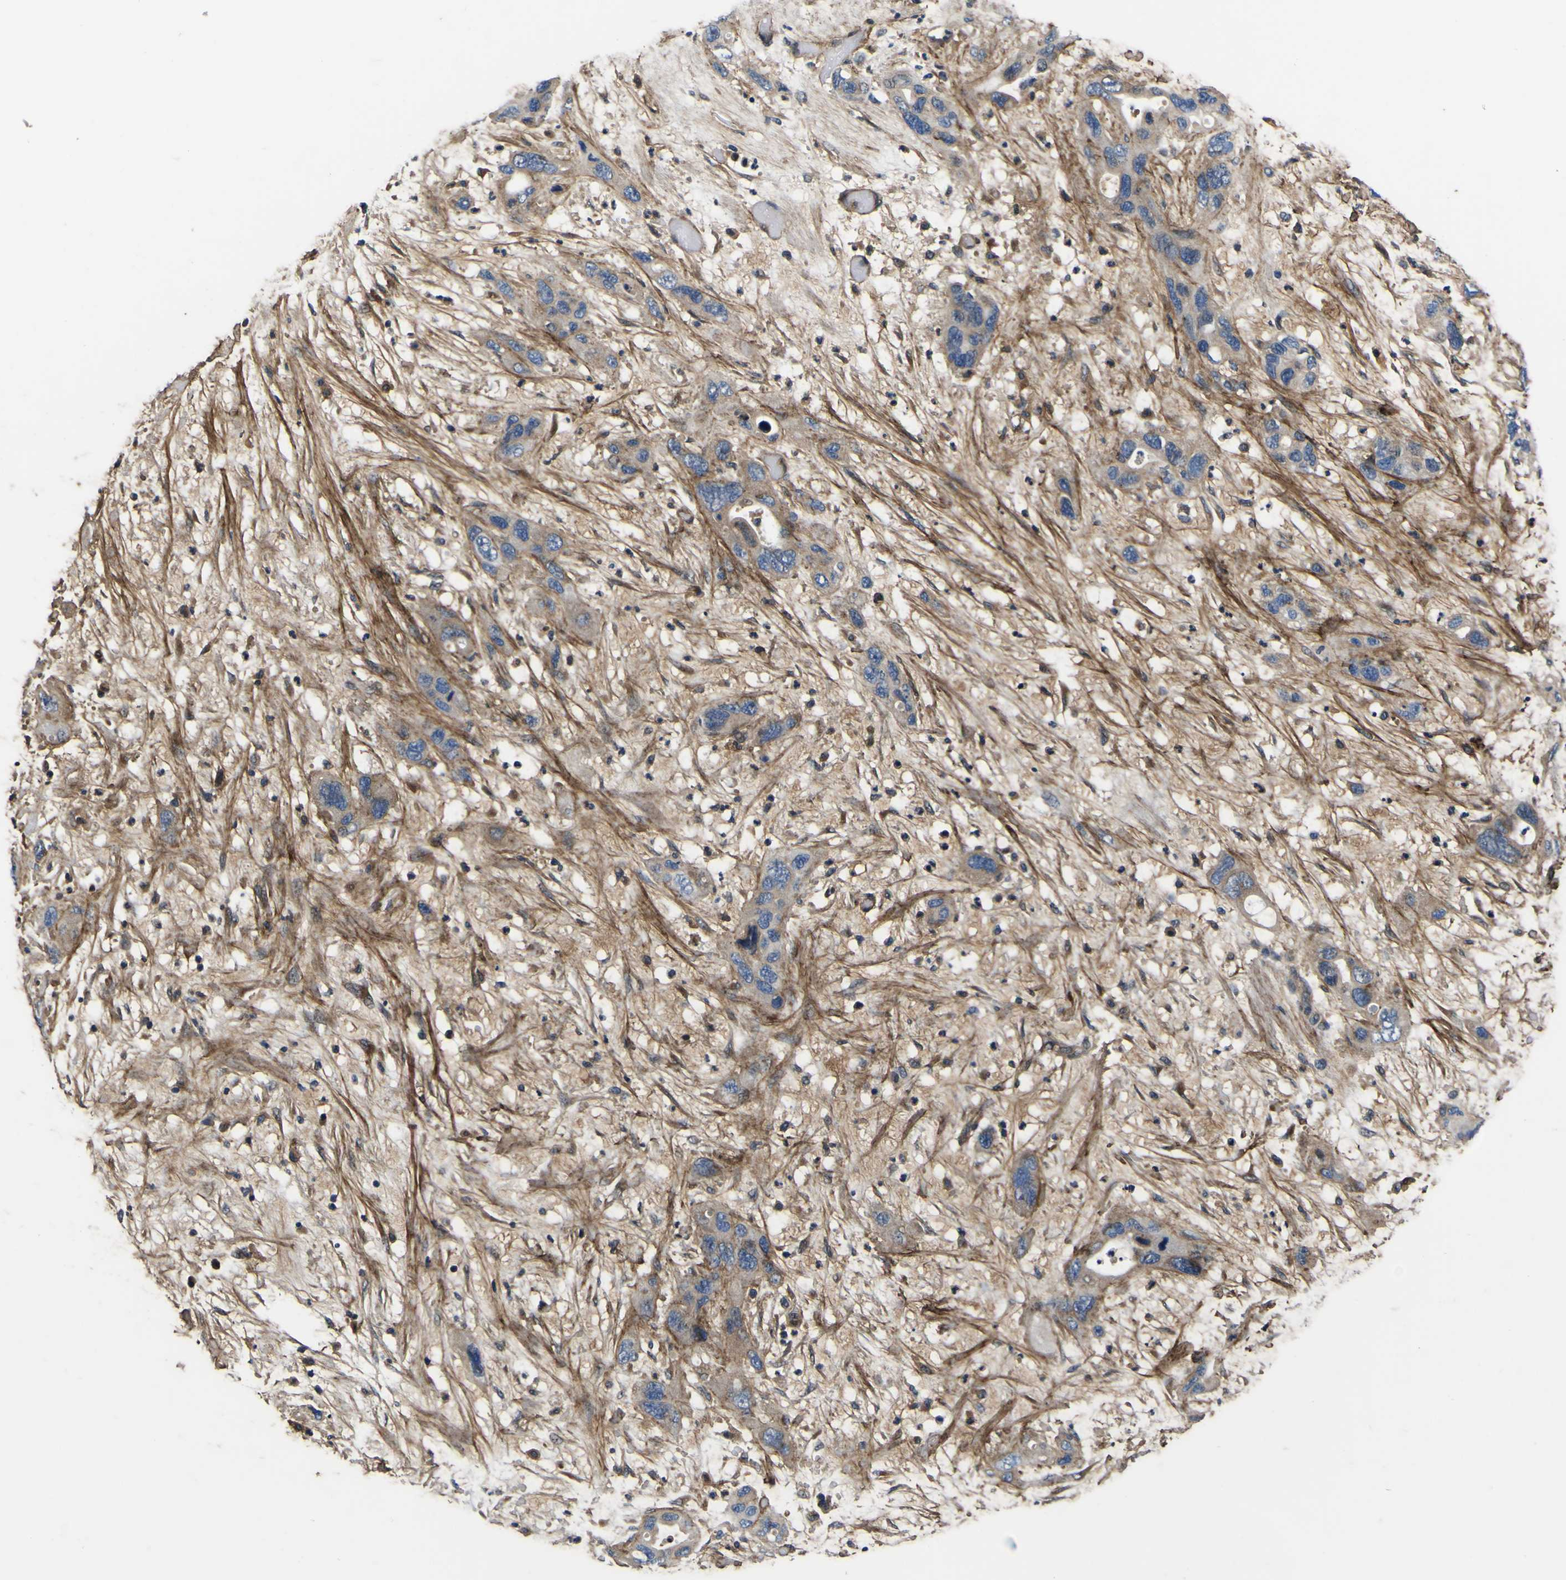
{"staining": {"intensity": "weak", "quantity": ">75%", "location": "cytoplasmic/membranous"}, "tissue": "pancreatic cancer", "cell_type": "Tumor cells", "image_type": "cancer", "snomed": [{"axis": "morphology", "description": "Adenocarcinoma, NOS"}, {"axis": "topography", "description": "Pancreas"}], "caption": "The immunohistochemical stain shows weak cytoplasmic/membranous staining in tumor cells of pancreatic cancer (adenocarcinoma) tissue.", "gene": "POSTN", "patient": {"sex": "female", "age": 71}}